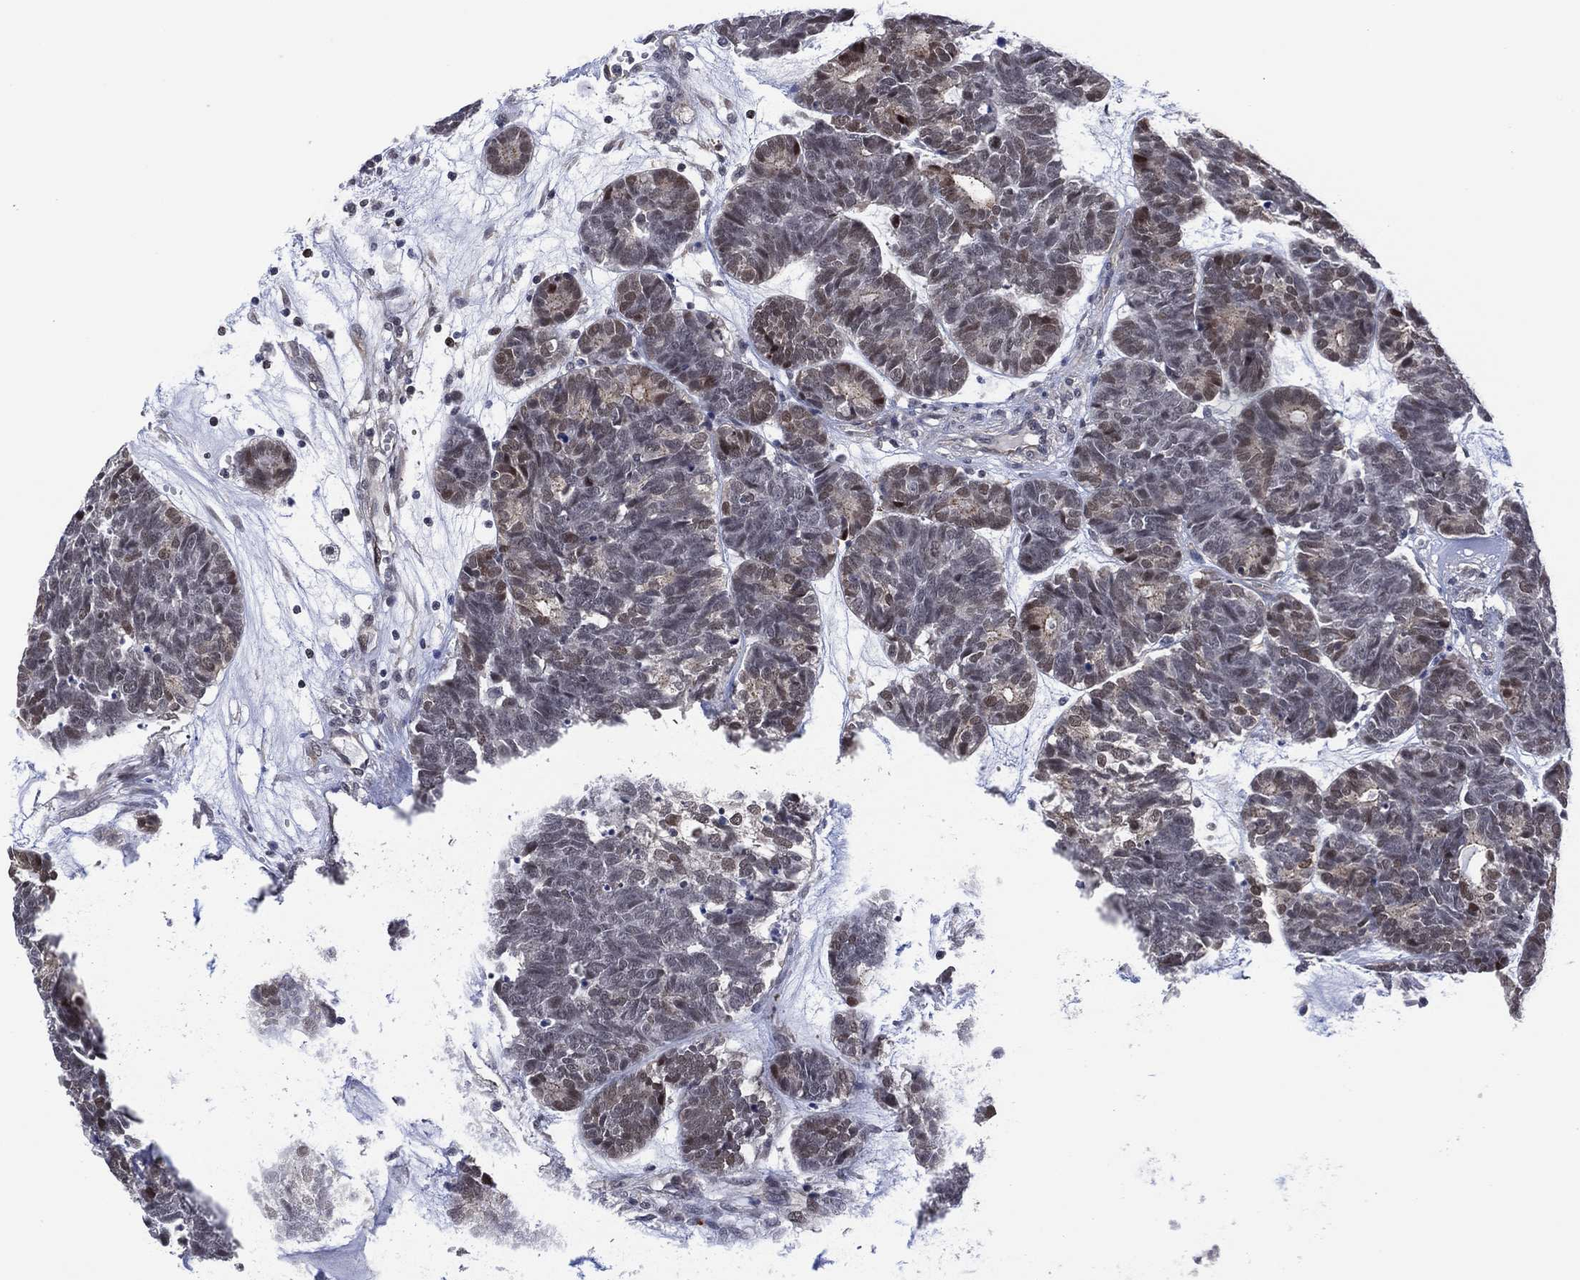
{"staining": {"intensity": "negative", "quantity": "none", "location": "none"}, "tissue": "head and neck cancer", "cell_type": "Tumor cells", "image_type": "cancer", "snomed": [{"axis": "morphology", "description": "Adenocarcinoma, NOS"}, {"axis": "topography", "description": "Head-Neck"}], "caption": "The micrograph shows no staining of tumor cells in adenocarcinoma (head and neck). (IHC, brightfield microscopy, high magnification).", "gene": "DPP4", "patient": {"sex": "female", "age": 81}}